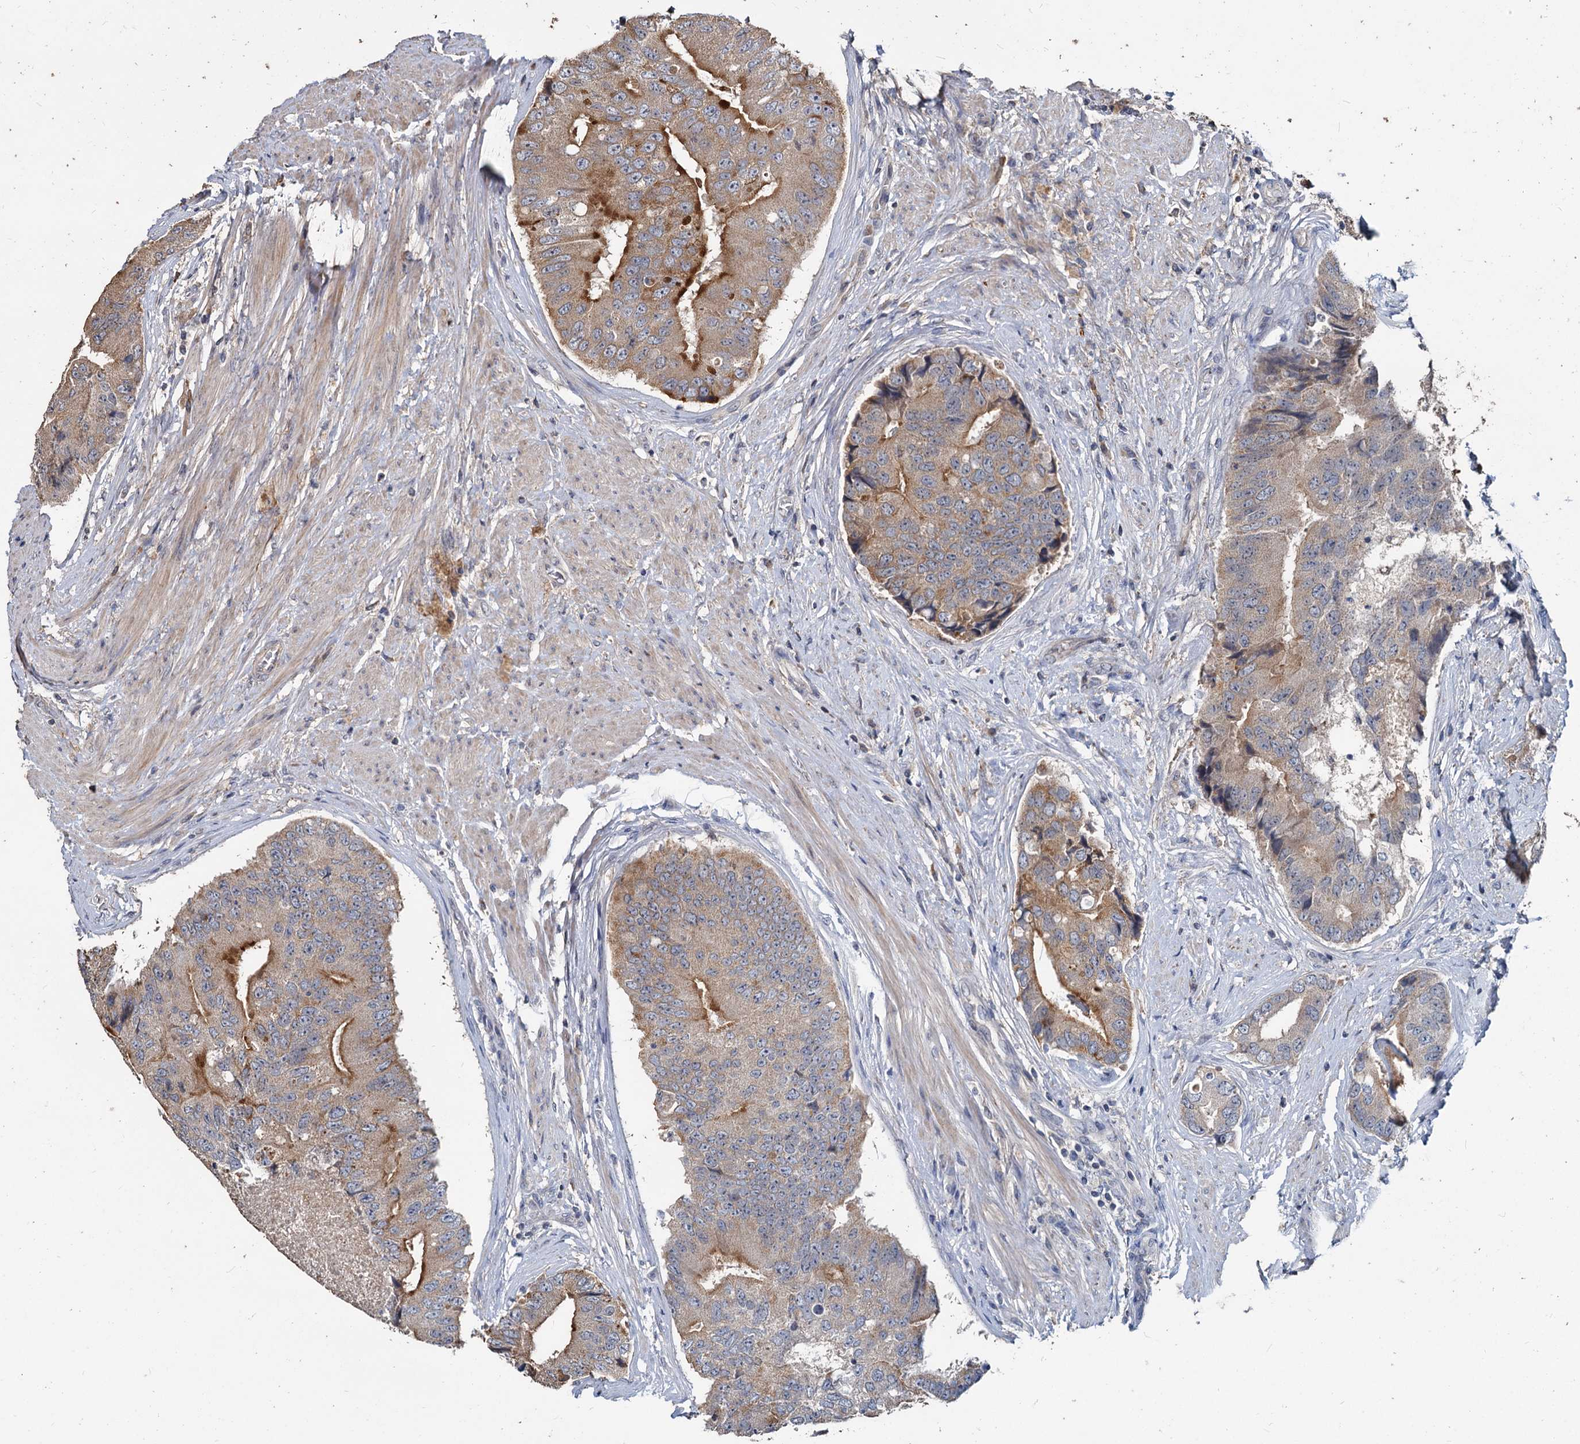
{"staining": {"intensity": "strong", "quantity": "<25%", "location": "cytoplasmic/membranous"}, "tissue": "prostate cancer", "cell_type": "Tumor cells", "image_type": "cancer", "snomed": [{"axis": "morphology", "description": "Adenocarcinoma, High grade"}, {"axis": "topography", "description": "Prostate"}], "caption": "DAB (3,3'-diaminobenzidine) immunohistochemical staining of prostate cancer (adenocarcinoma (high-grade)) displays strong cytoplasmic/membranous protein staining in about <25% of tumor cells.", "gene": "DEPDC4", "patient": {"sex": "male", "age": 70}}